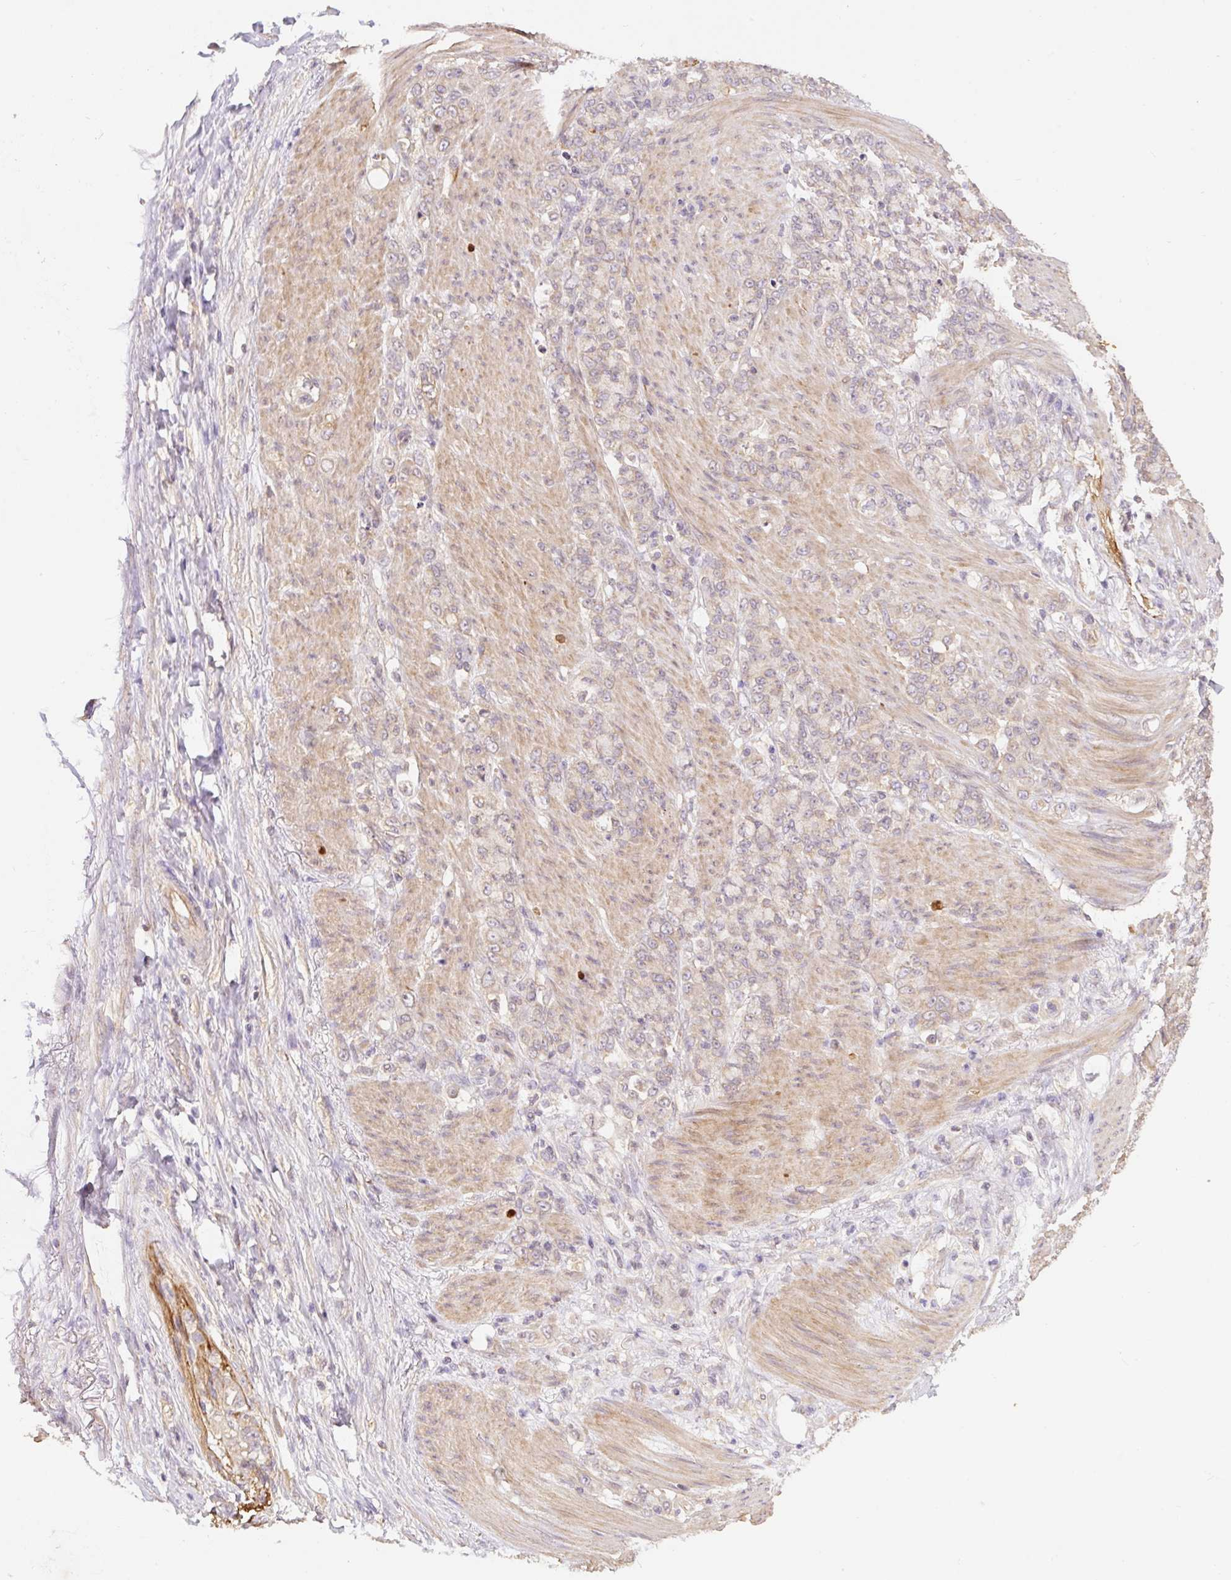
{"staining": {"intensity": "moderate", "quantity": "<25%", "location": "cytoplasmic/membranous"}, "tissue": "stomach cancer", "cell_type": "Tumor cells", "image_type": "cancer", "snomed": [{"axis": "morphology", "description": "Adenocarcinoma, NOS"}, {"axis": "topography", "description": "Stomach"}], "caption": "Stomach adenocarcinoma stained with a brown dye displays moderate cytoplasmic/membranous positive staining in approximately <25% of tumor cells.", "gene": "COX8A", "patient": {"sex": "female", "age": 79}}